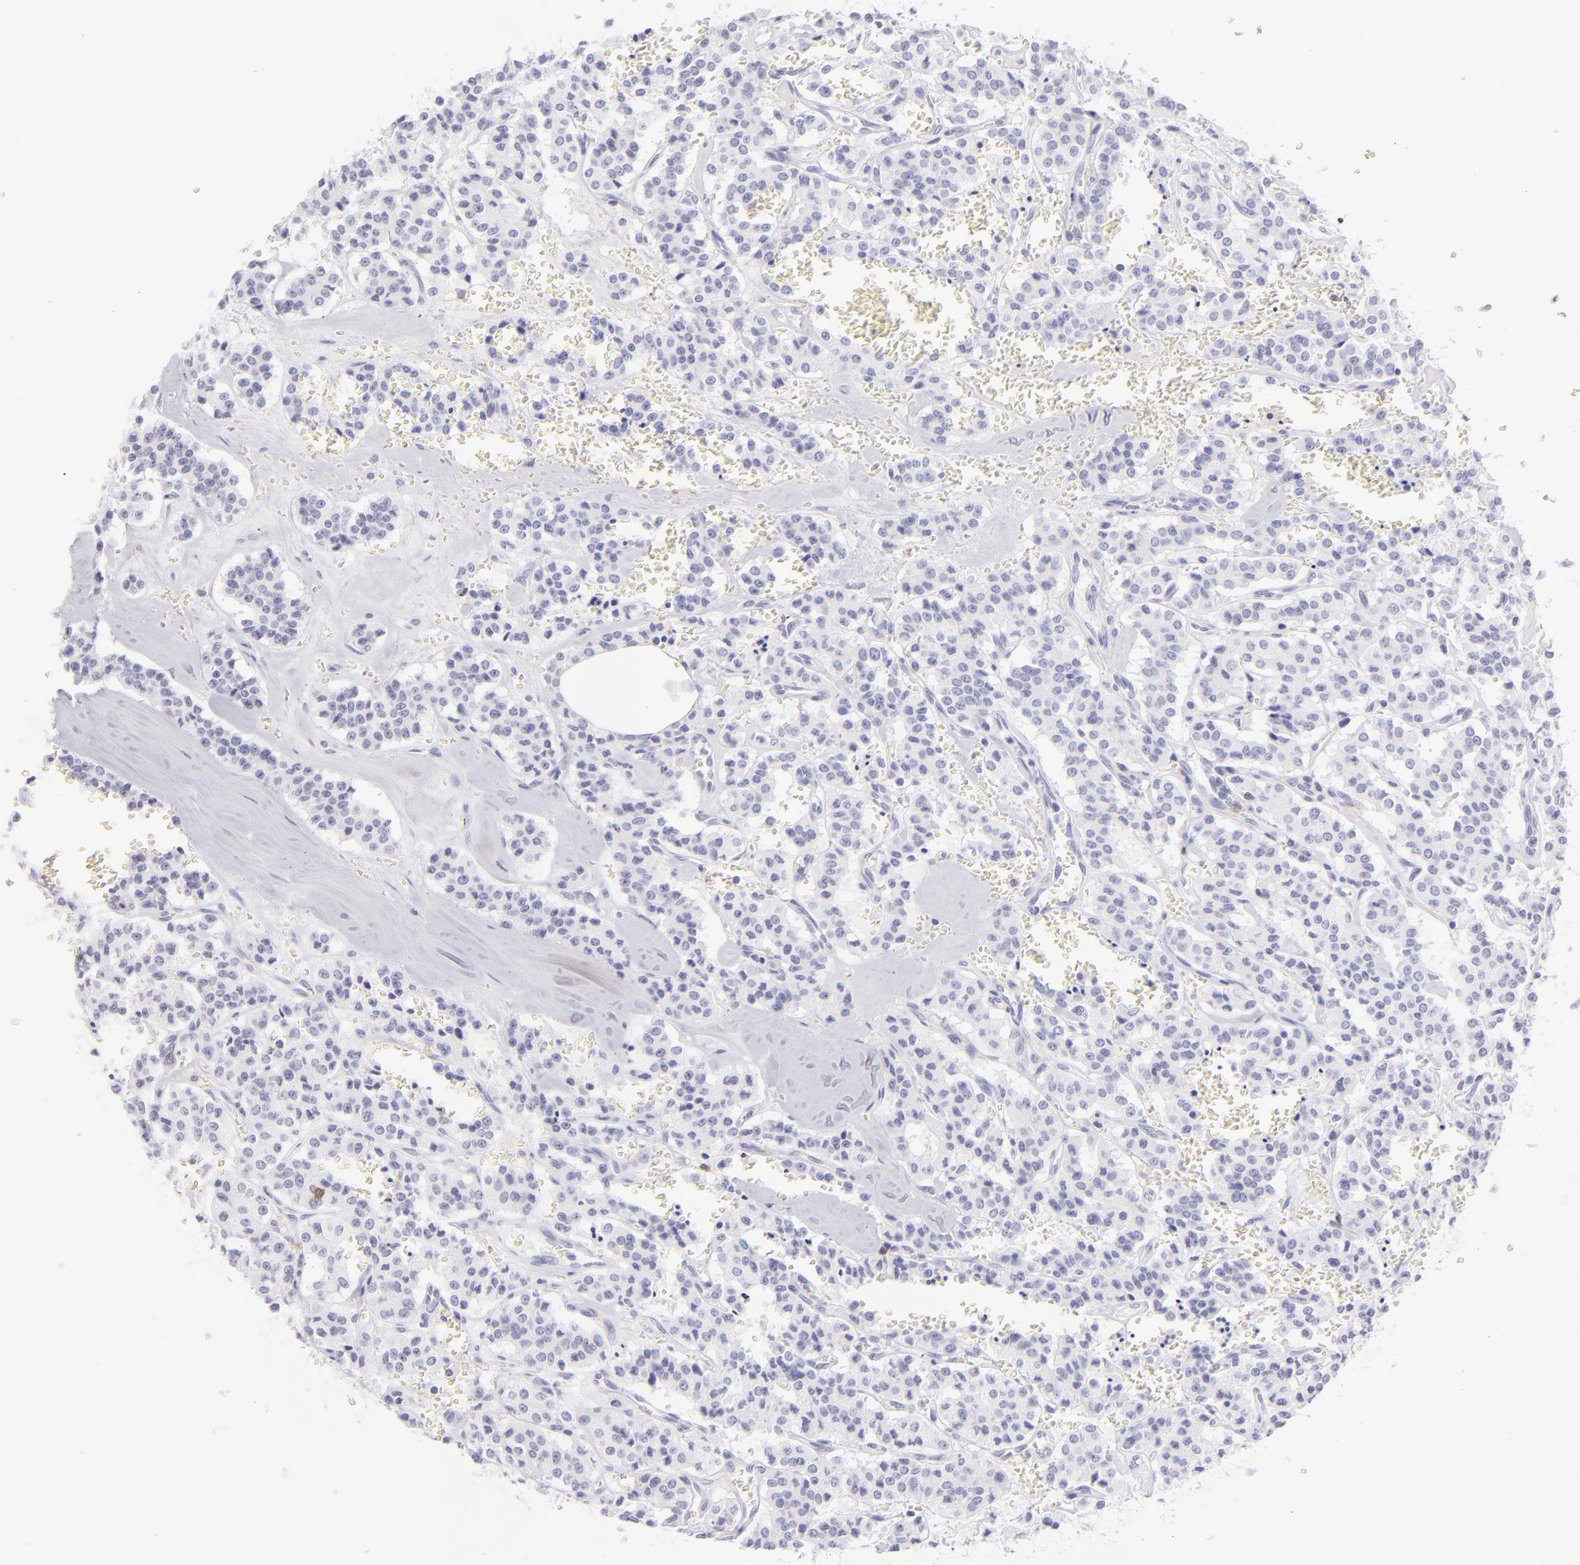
{"staining": {"intensity": "negative", "quantity": "none", "location": "none"}, "tissue": "carcinoid", "cell_type": "Tumor cells", "image_type": "cancer", "snomed": [{"axis": "morphology", "description": "Carcinoid, malignant, NOS"}, {"axis": "topography", "description": "Bronchus"}], "caption": "Photomicrograph shows no protein staining in tumor cells of carcinoid tissue.", "gene": "CD69", "patient": {"sex": "male", "age": 55}}